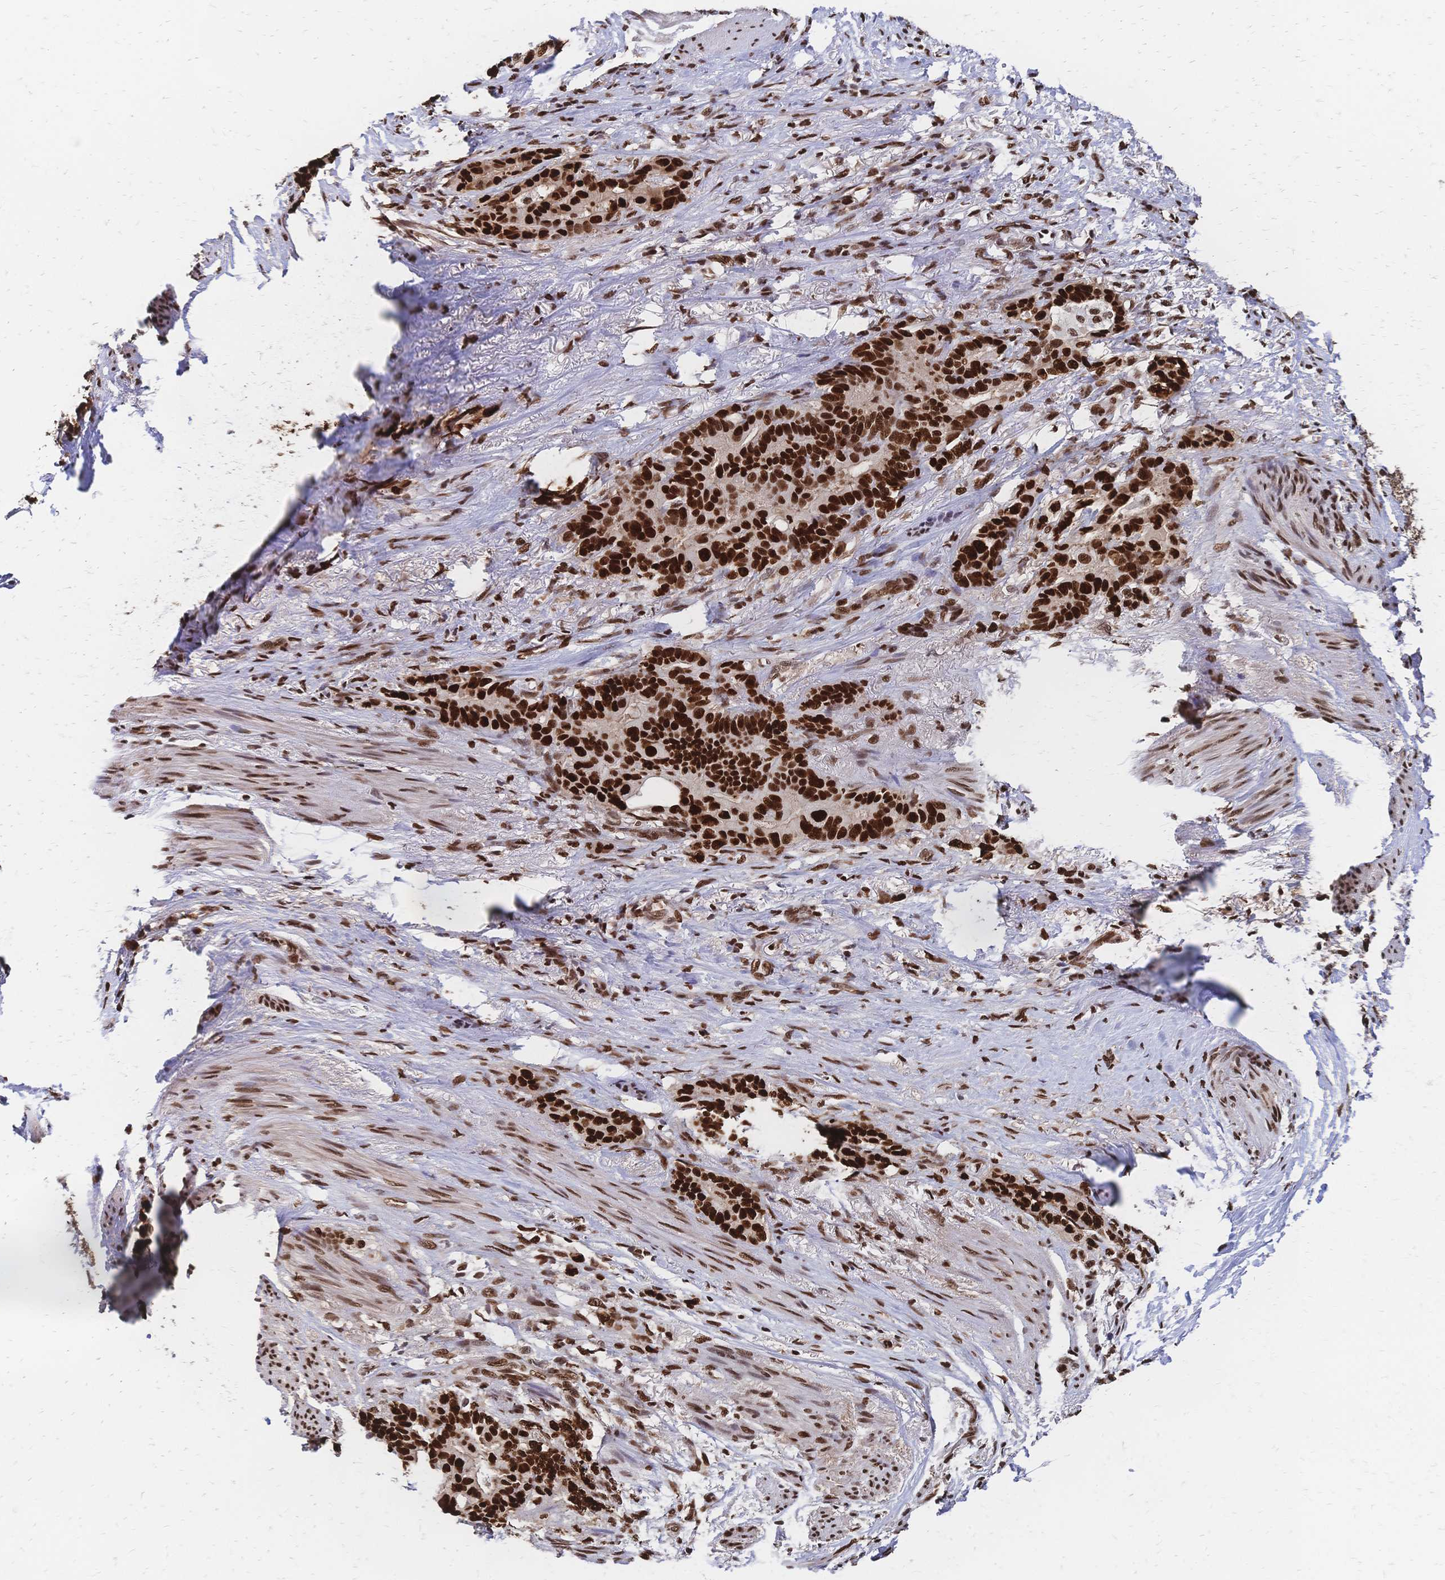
{"staining": {"intensity": "strong", "quantity": ">75%", "location": "nuclear"}, "tissue": "stomach cancer", "cell_type": "Tumor cells", "image_type": "cancer", "snomed": [{"axis": "morphology", "description": "Normal tissue, NOS"}, {"axis": "morphology", "description": "Adenocarcinoma, NOS"}, {"axis": "topography", "description": "Esophagus"}, {"axis": "topography", "description": "Stomach, upper"}], "caption": "Stomach adenocarcinoma stained with immunohistochemistry (IHC) reveals strong nuclear expression in about >75% of tumor cells.", "gene": "HDGF", "patient": {"sex": "male", "age": 62}}